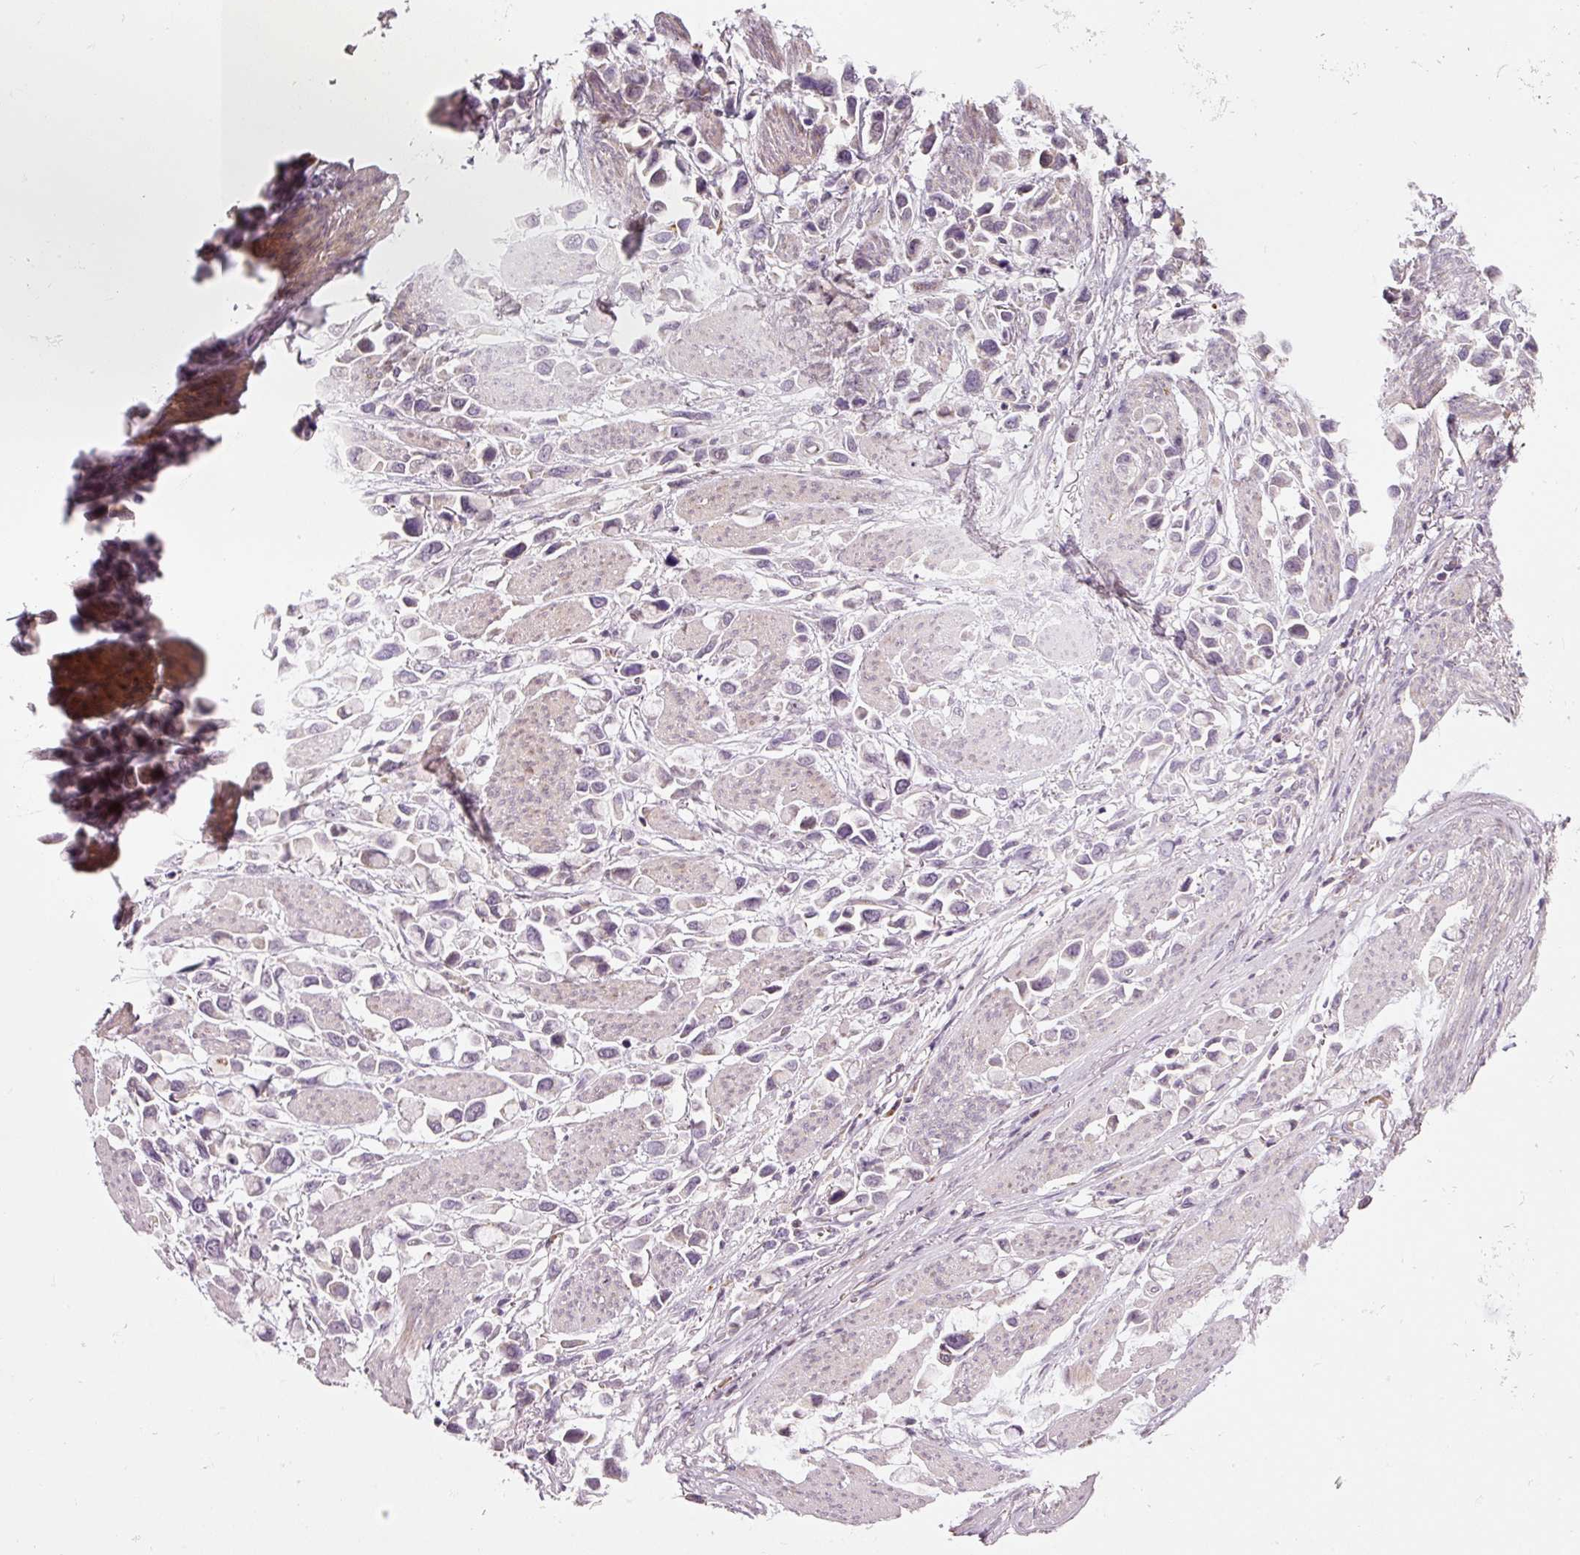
{"staining": {"intensity": "weak", "quantity": "<25%", "location": "cytoplasmic/membranous"}, "tissue": "stomach cancer", "cell_type": "Tumor cells", "image_type": "cancer", "snomed": [{"axis": "morphology", "description": "Adenocarcinoma, NOS"}, {"axis": "topography", "description": "Stomach"}], "caption": "Tumor cells show no significant protein staining in adenocarcinoma (stomach). Brightfield microscopy of IHC stained with DAB (3,3'-diaminobenzidine) (brown) and hematoxylin (blue), captured at high magnification.", "gene": "TOB2", "patient": {"sex": "female", "age": 81}}